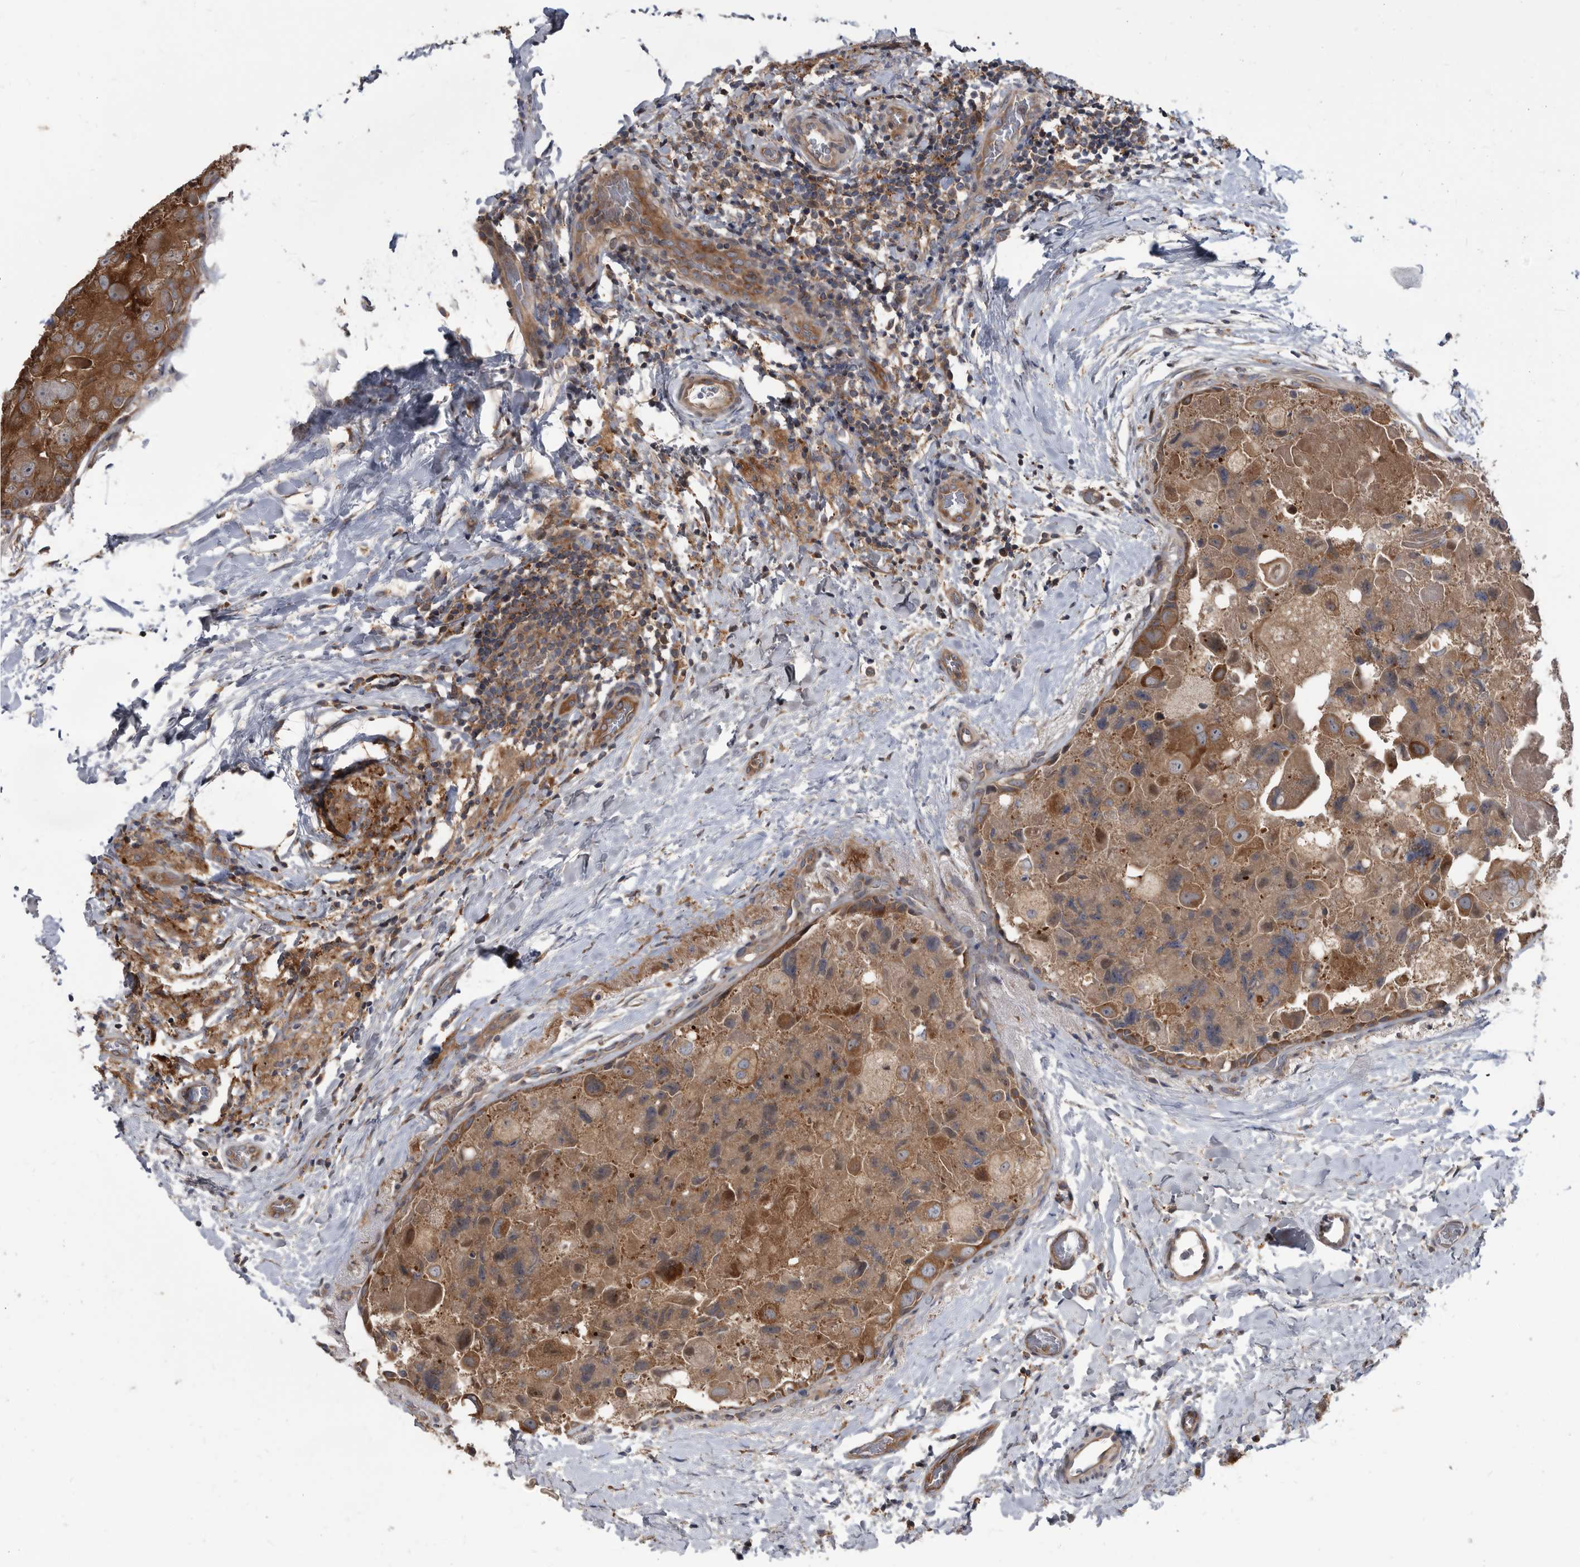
{"staining": {"intensity": "strong", "quantity": "25%-75%", "location": "cytoplasmic/membranous"}, "tissue": "breast cancer", "cell_type": "Tumor cells", "image_type": "cancer", "snomed": [{"axis": "morphology", "description": "Duct carcinoma"}, {"axis": "topography", "description": "Breast"}], "caption": "High-power microscopy captured an immunohistochemistry (IHC) micrograph of breast intraductal carcinoma, revealing strong cytoplasmic/membranous staining in approximately 25%-75% of tumor cells.", "gene": "APEH", "patient": {"sex": "female", "age": 62}}